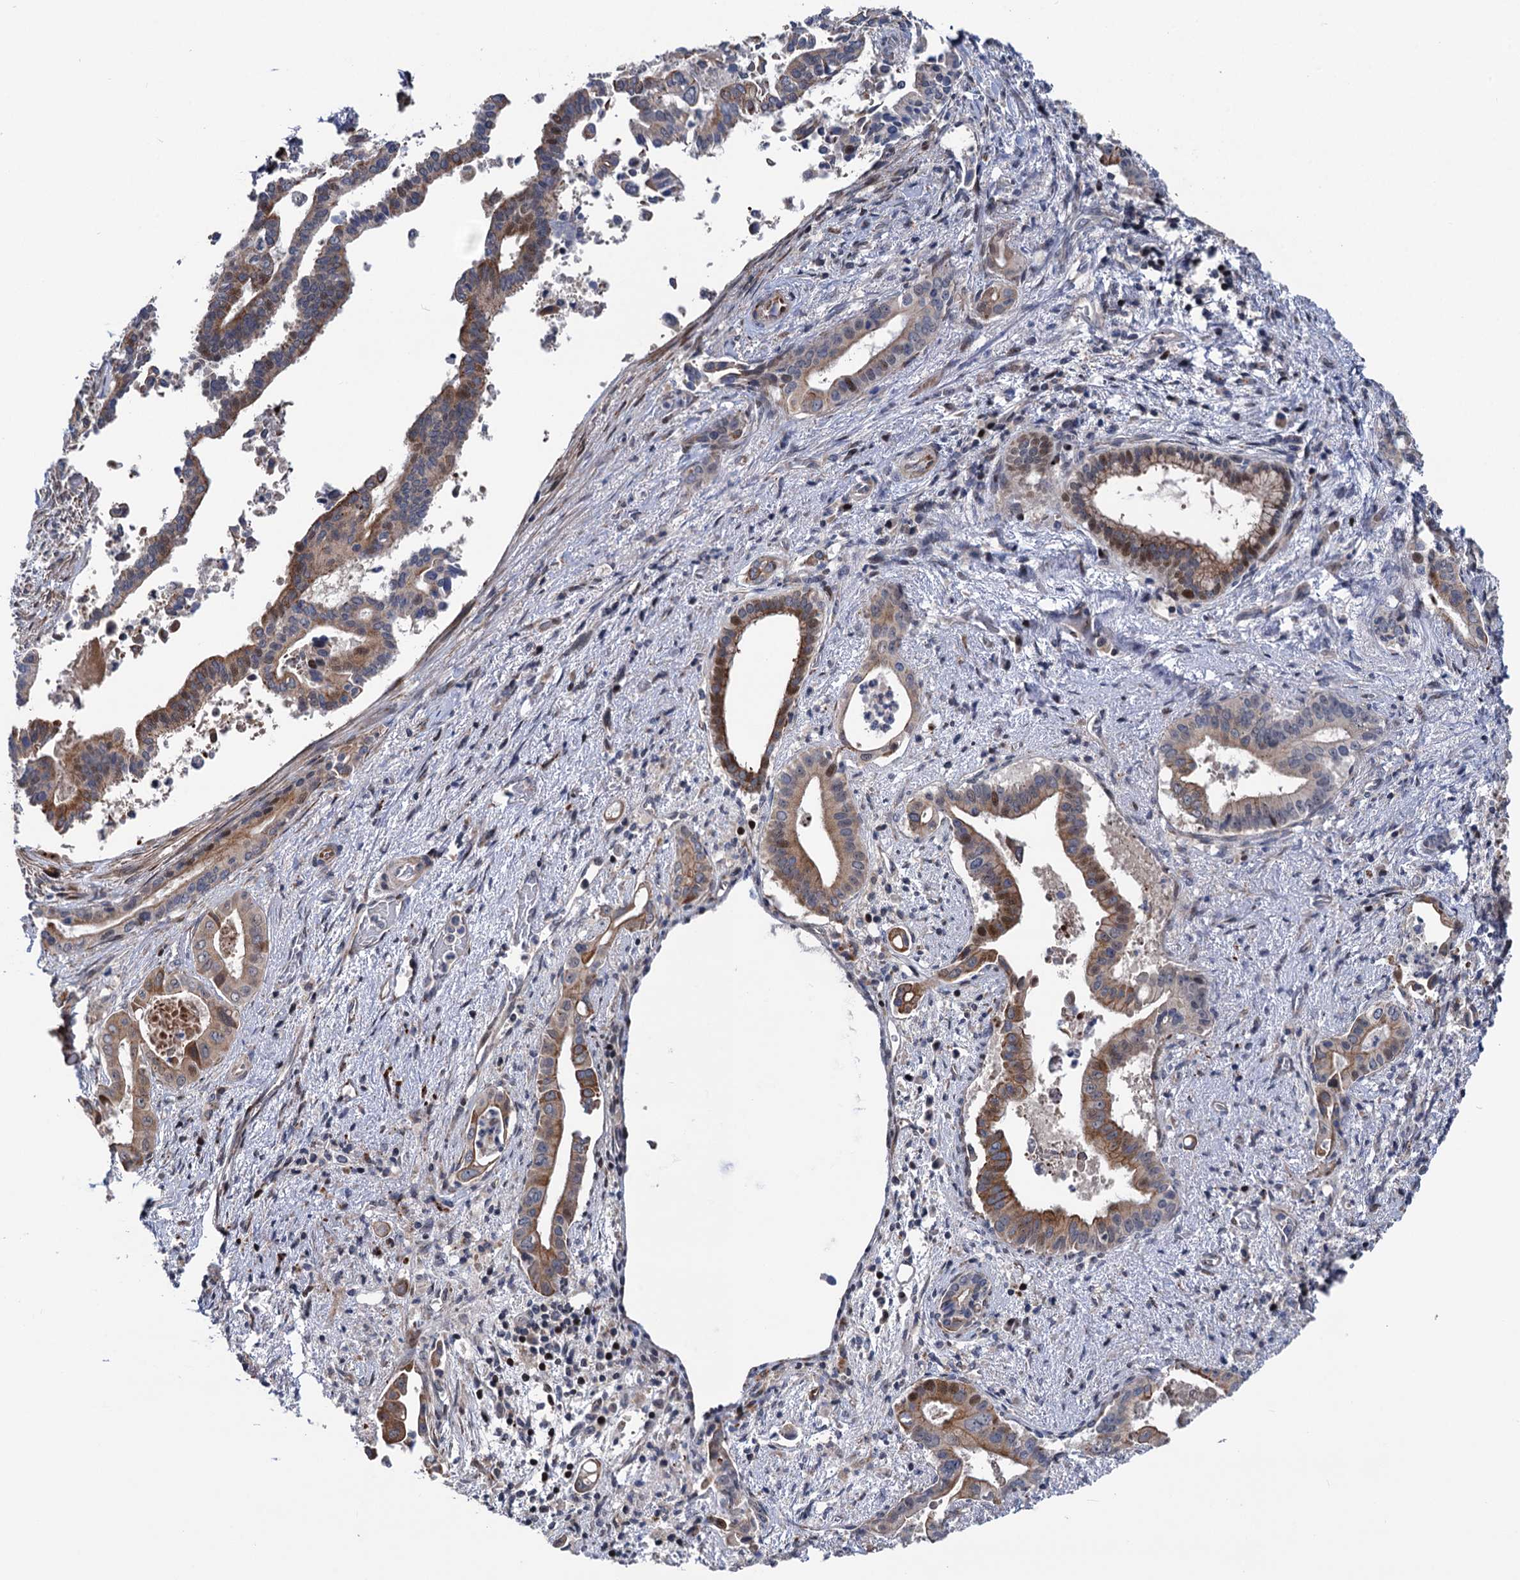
{"staining": {"intensity": "moderate", "quantity": "25%-75%", "location": "cytoplasmic/membranous"}, "tissue": "pancreatic cancer", "cell_type": "Tumor cells", "image_type": "cancer", "snomed": [{"axis": "morphology", "description": "Adenocarcinoma, NOS"}, {"axis": "topography", "description": "Pancreas"}], "caption": "Pancreatic adenocarcinoma was stained to show a protein in brown. There is medium levels of moderate cytoplasmic/membranous expression in approximately 25%-75% of tumor cells. The staining is performed using DAB brown chromogen to label protein expression. The nuclei are counter-stained blue using hematoxylin.", "gene": "UBR1", "patient": {"sex": "female", "age": 77}}